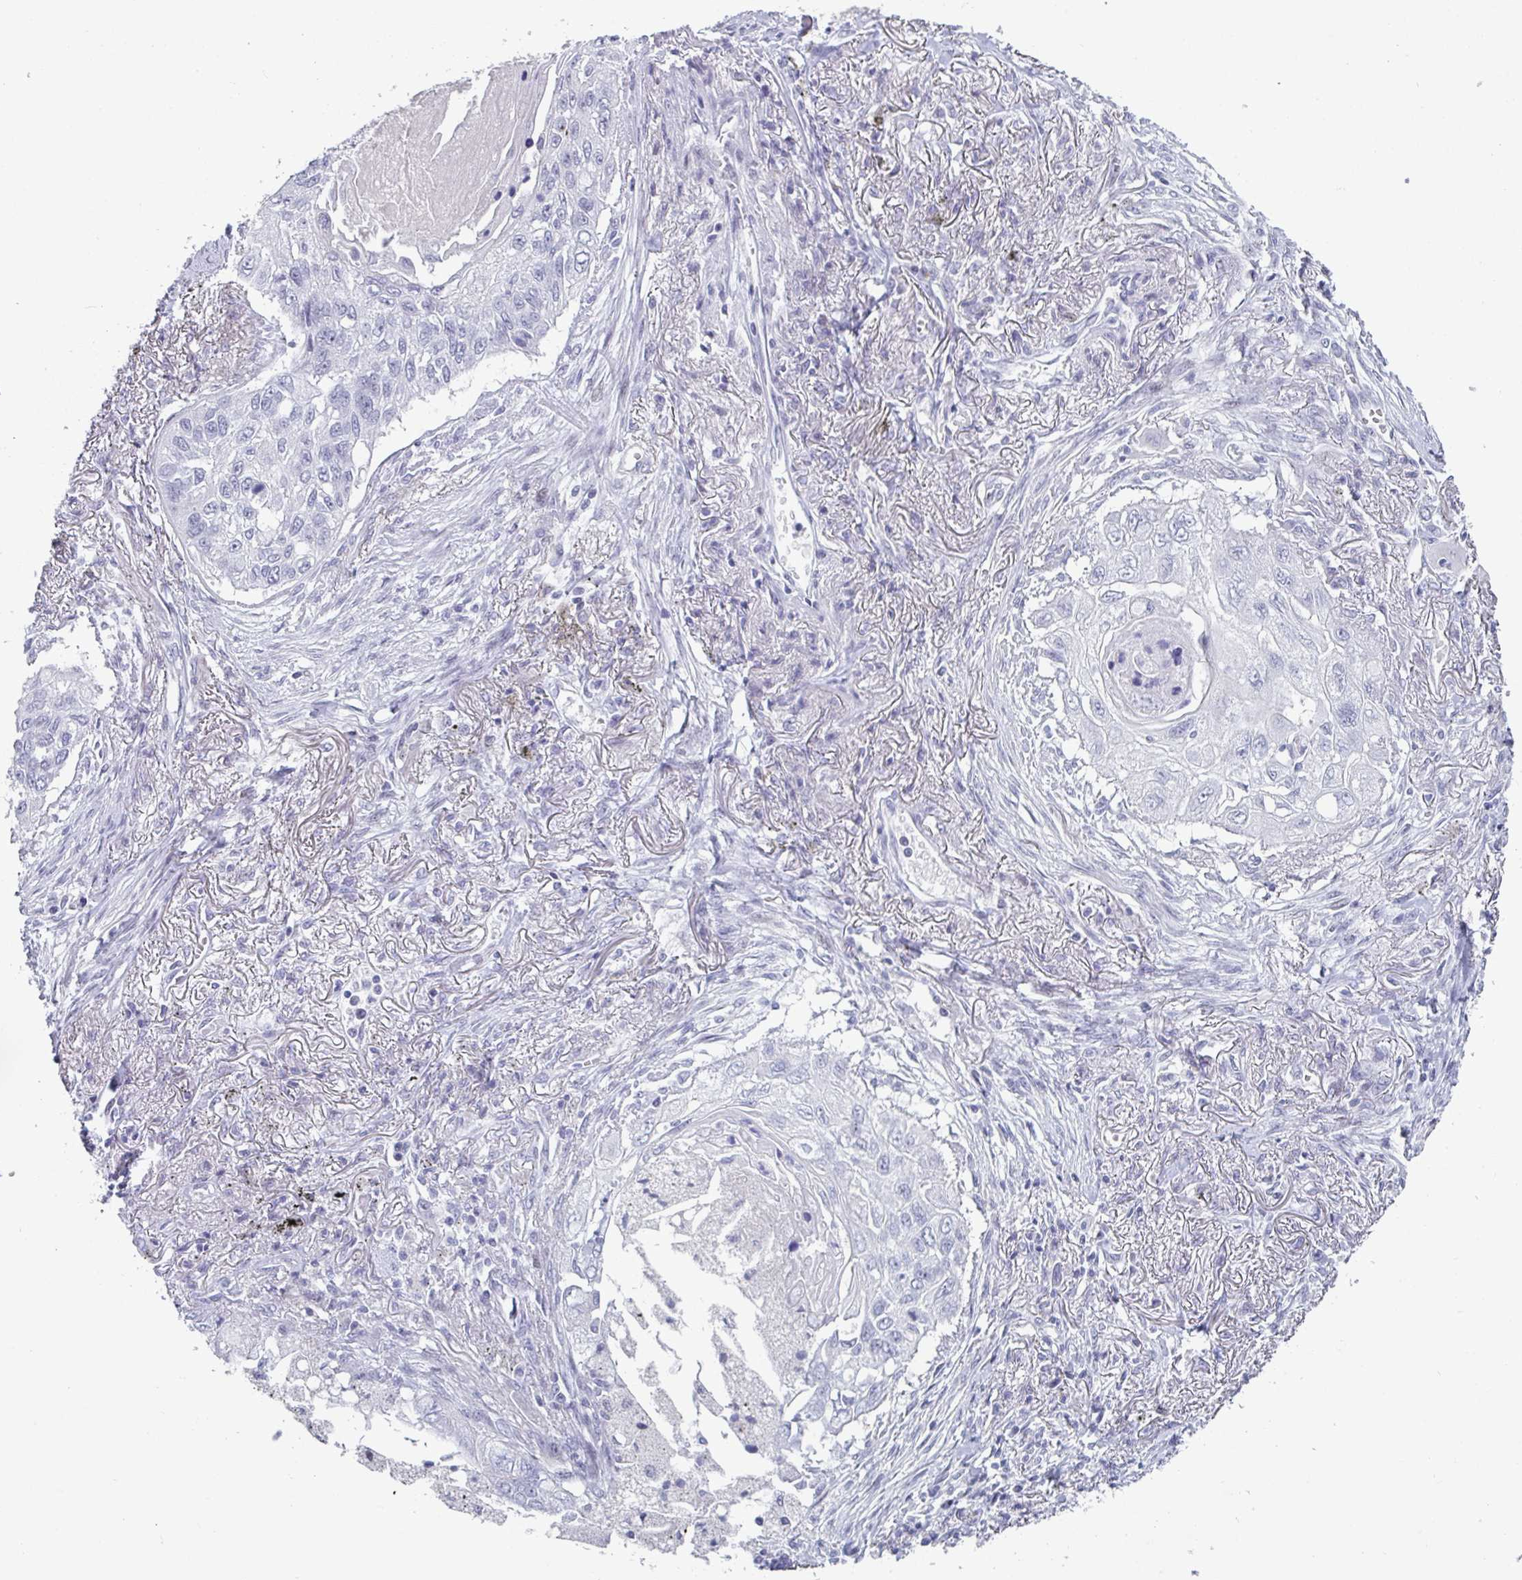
{"staining": {"intensity": "negative", "quantity": "none", "location": "none"}, "tissue": "lung cancer", "cell_type": "Tumor cells", "image_type": "cancer", "snomed": [{"axis": "morphology", "description": "Squamous cell carcinoma, NOS"}, {"axis": "topography", "description": "Lung"}], "caption": "DAB (3,3'-diaminobenzidine) immunohistochemical staining of human lung squamous cell carcinoma demonstrates no significant staining in tumor cells.", "gene": "VSIG10L", "patient": {"sex": "male", "age": 75}}